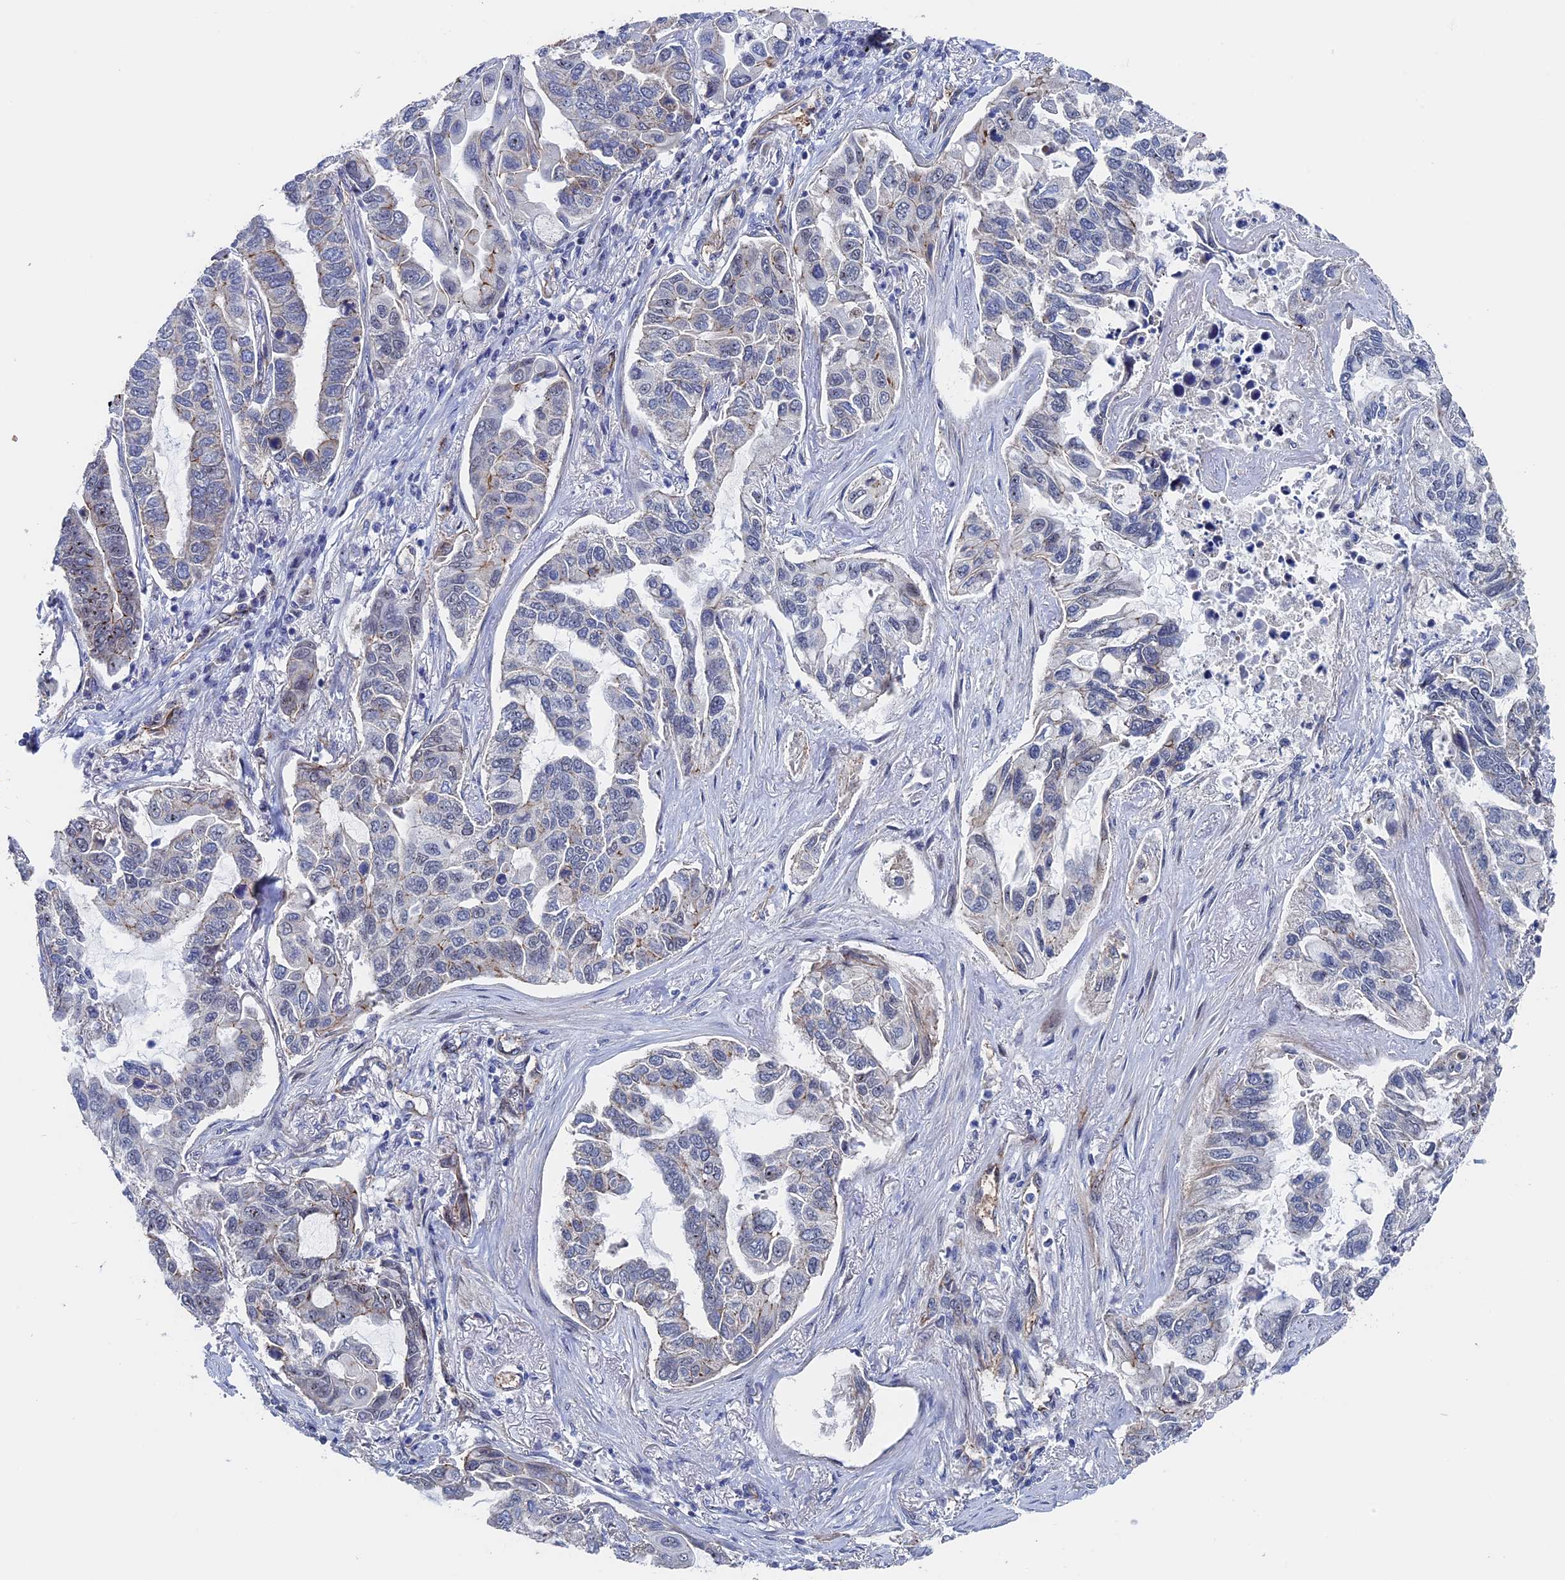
{"staining": {"intensity": "weak", "quantity": "<25%", "location": "cytoplasmic/membranous"}, "tissue": "lung cancer", "cell_type": "Tumor cells", "image_type": "cancer", "snomed": [{"axis": "morphology", "description": "Adenocarcinoma, NOS"}, {"axis": "topography", "description": "Lung"}], "caption": "This is an immunohistochemistry histopathology image of adenocarcinoma (lung). There is no expression in tumor cells.", "gene": "EXOSC9", "patient": {"sex": "male", "age": 64}}